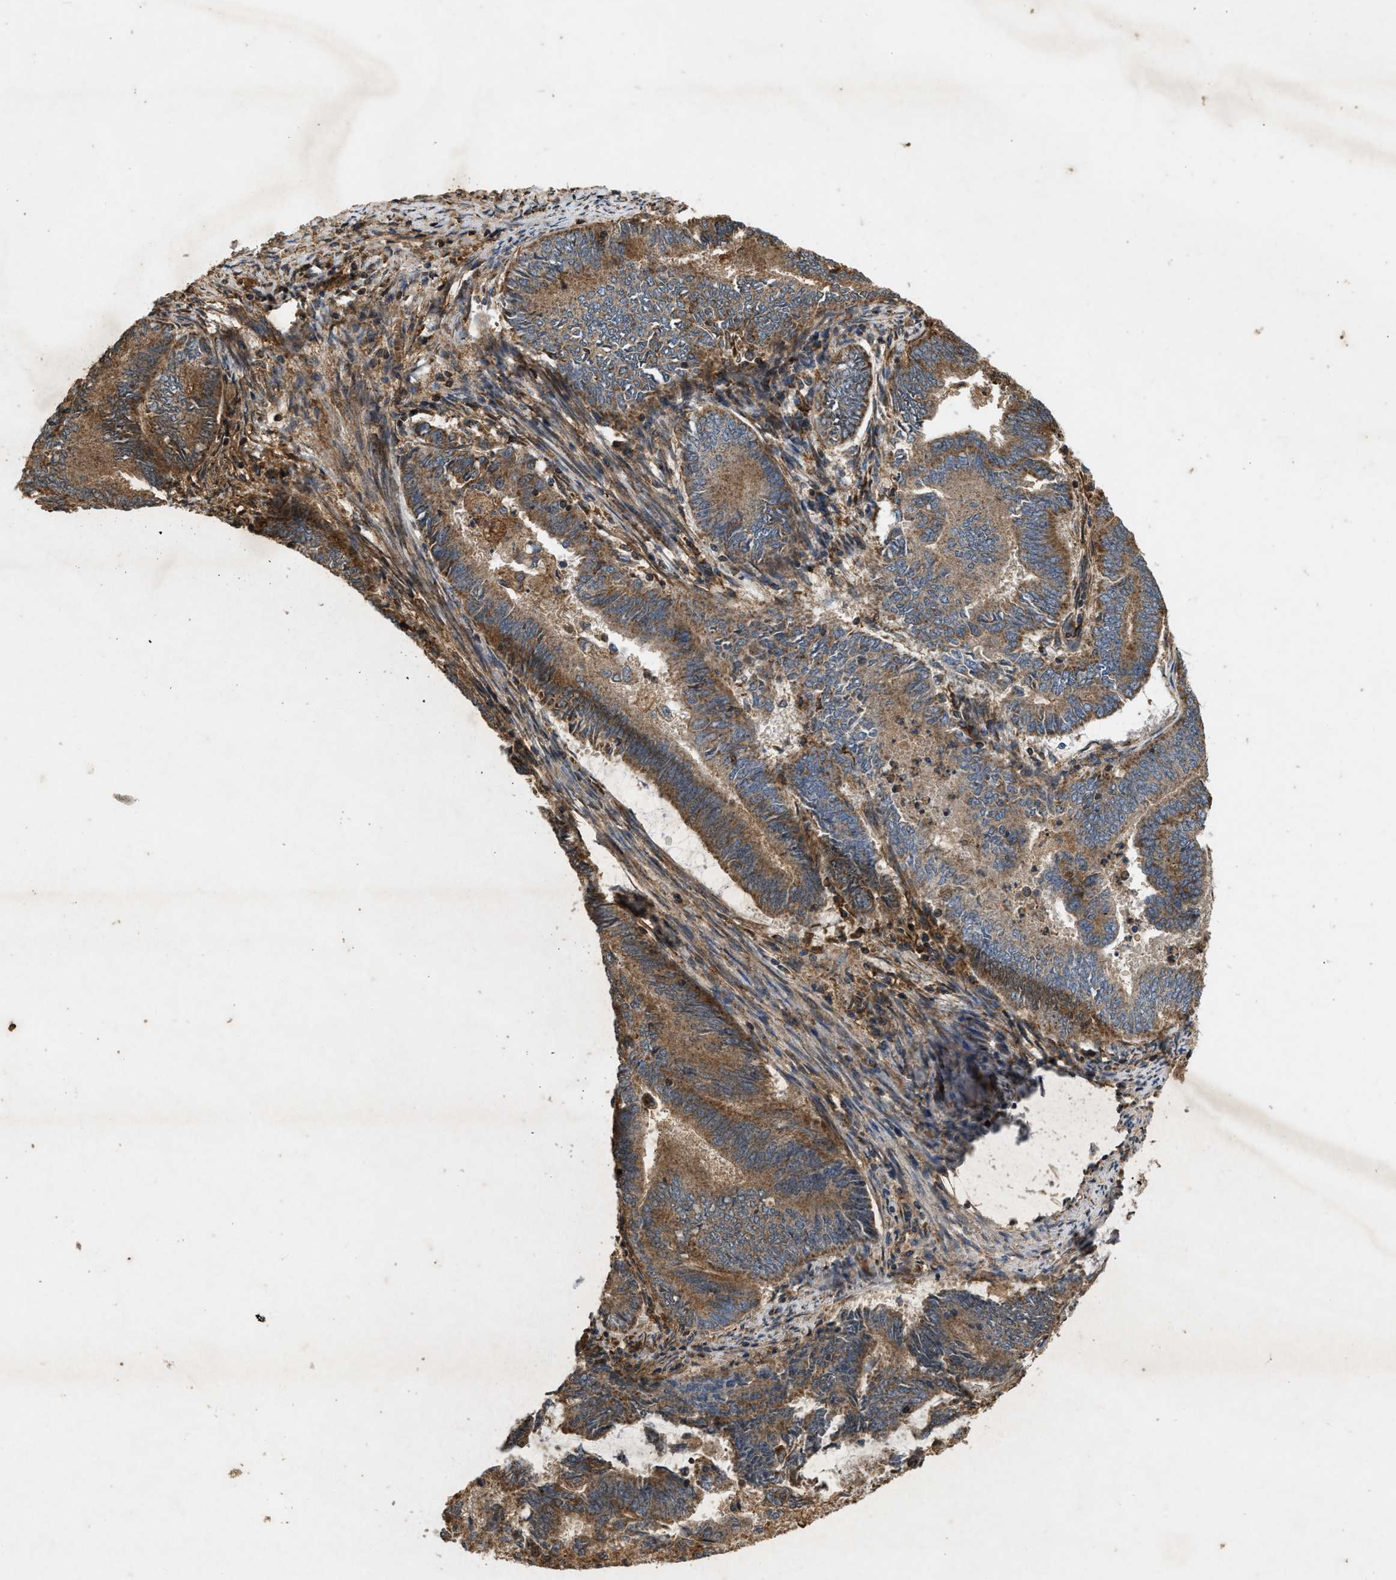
{"staining": {"intensity": "moderate", "quantity": ">75%", "location": "cytoplasmic/membranous"}, "tissue": "endometrial cancer", "cell_type": "Tumor cells", "image_type": "cancer", "snomed": [{"axis": "morphology", "description": "Adenocarcinoma, NOS"}, {"axis": "topography", "description": "Endometrium"}], "caption": "A brown stain labels moderate cytoplasmic/membranous expression of a protein in human endometrial cancer (adenocarcinoma) tumor cells.", "gene": "GNB4", "patient": {"sex": "female", "age": 86}}